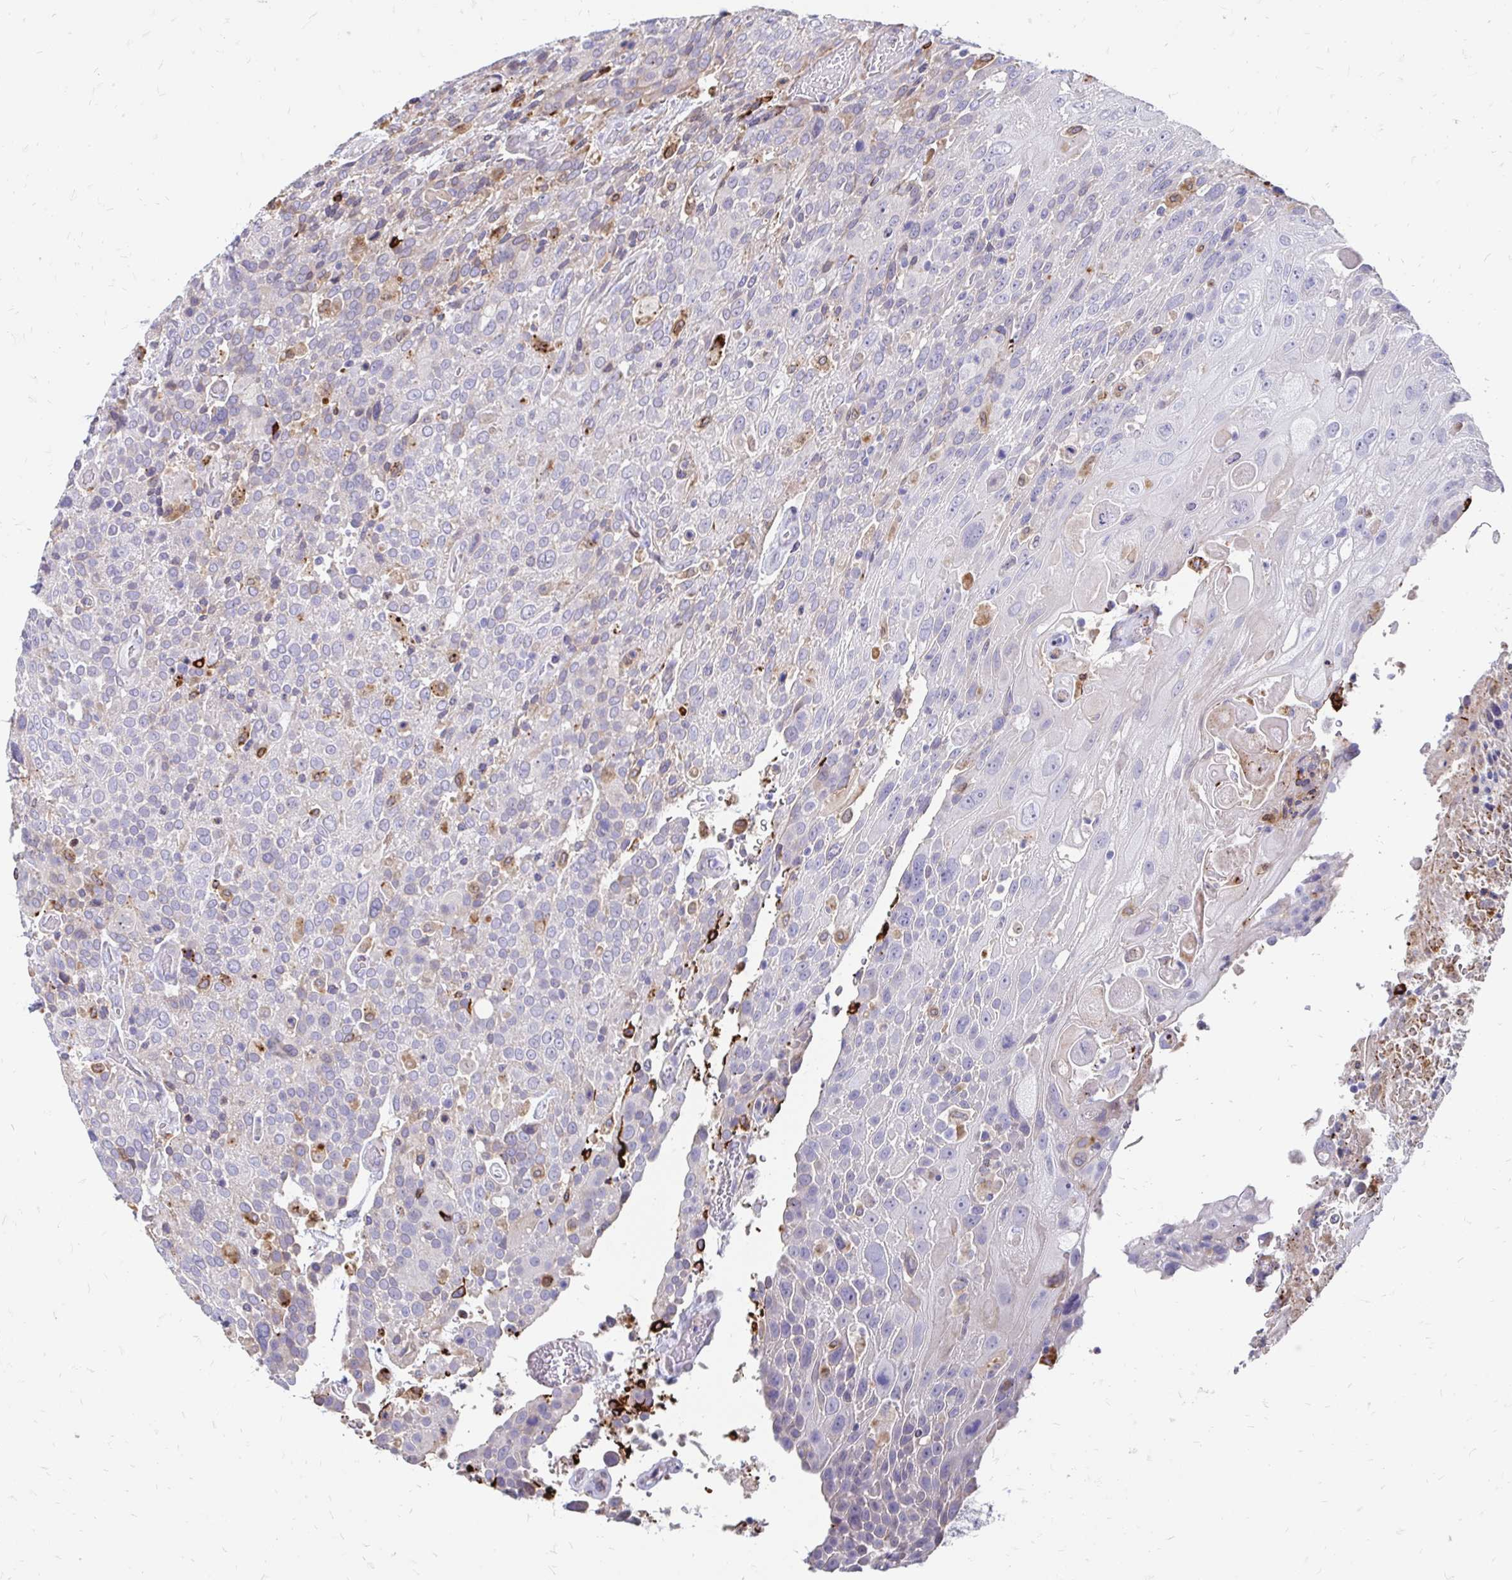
{"staining": {"intensity": "negative", "quantity": "none", "location": "none"}, "tissue": "urothelial cancer", "cell_type": "Tumor cells", "image_type": "cancer", "snomed": [{"axis": "morphology", "description": "Urothelial carcinoma, High grade"}, {"axis": "topography", "description": "Urinary bladder"}], "caption": "Human high-grade urothelial carcinoma stained for a protein using immunohistochemistry (IHC) shows no positivity in tumor cells.", "gene": "CDKL1", "patient": {"sex": "female", "age": 70}}